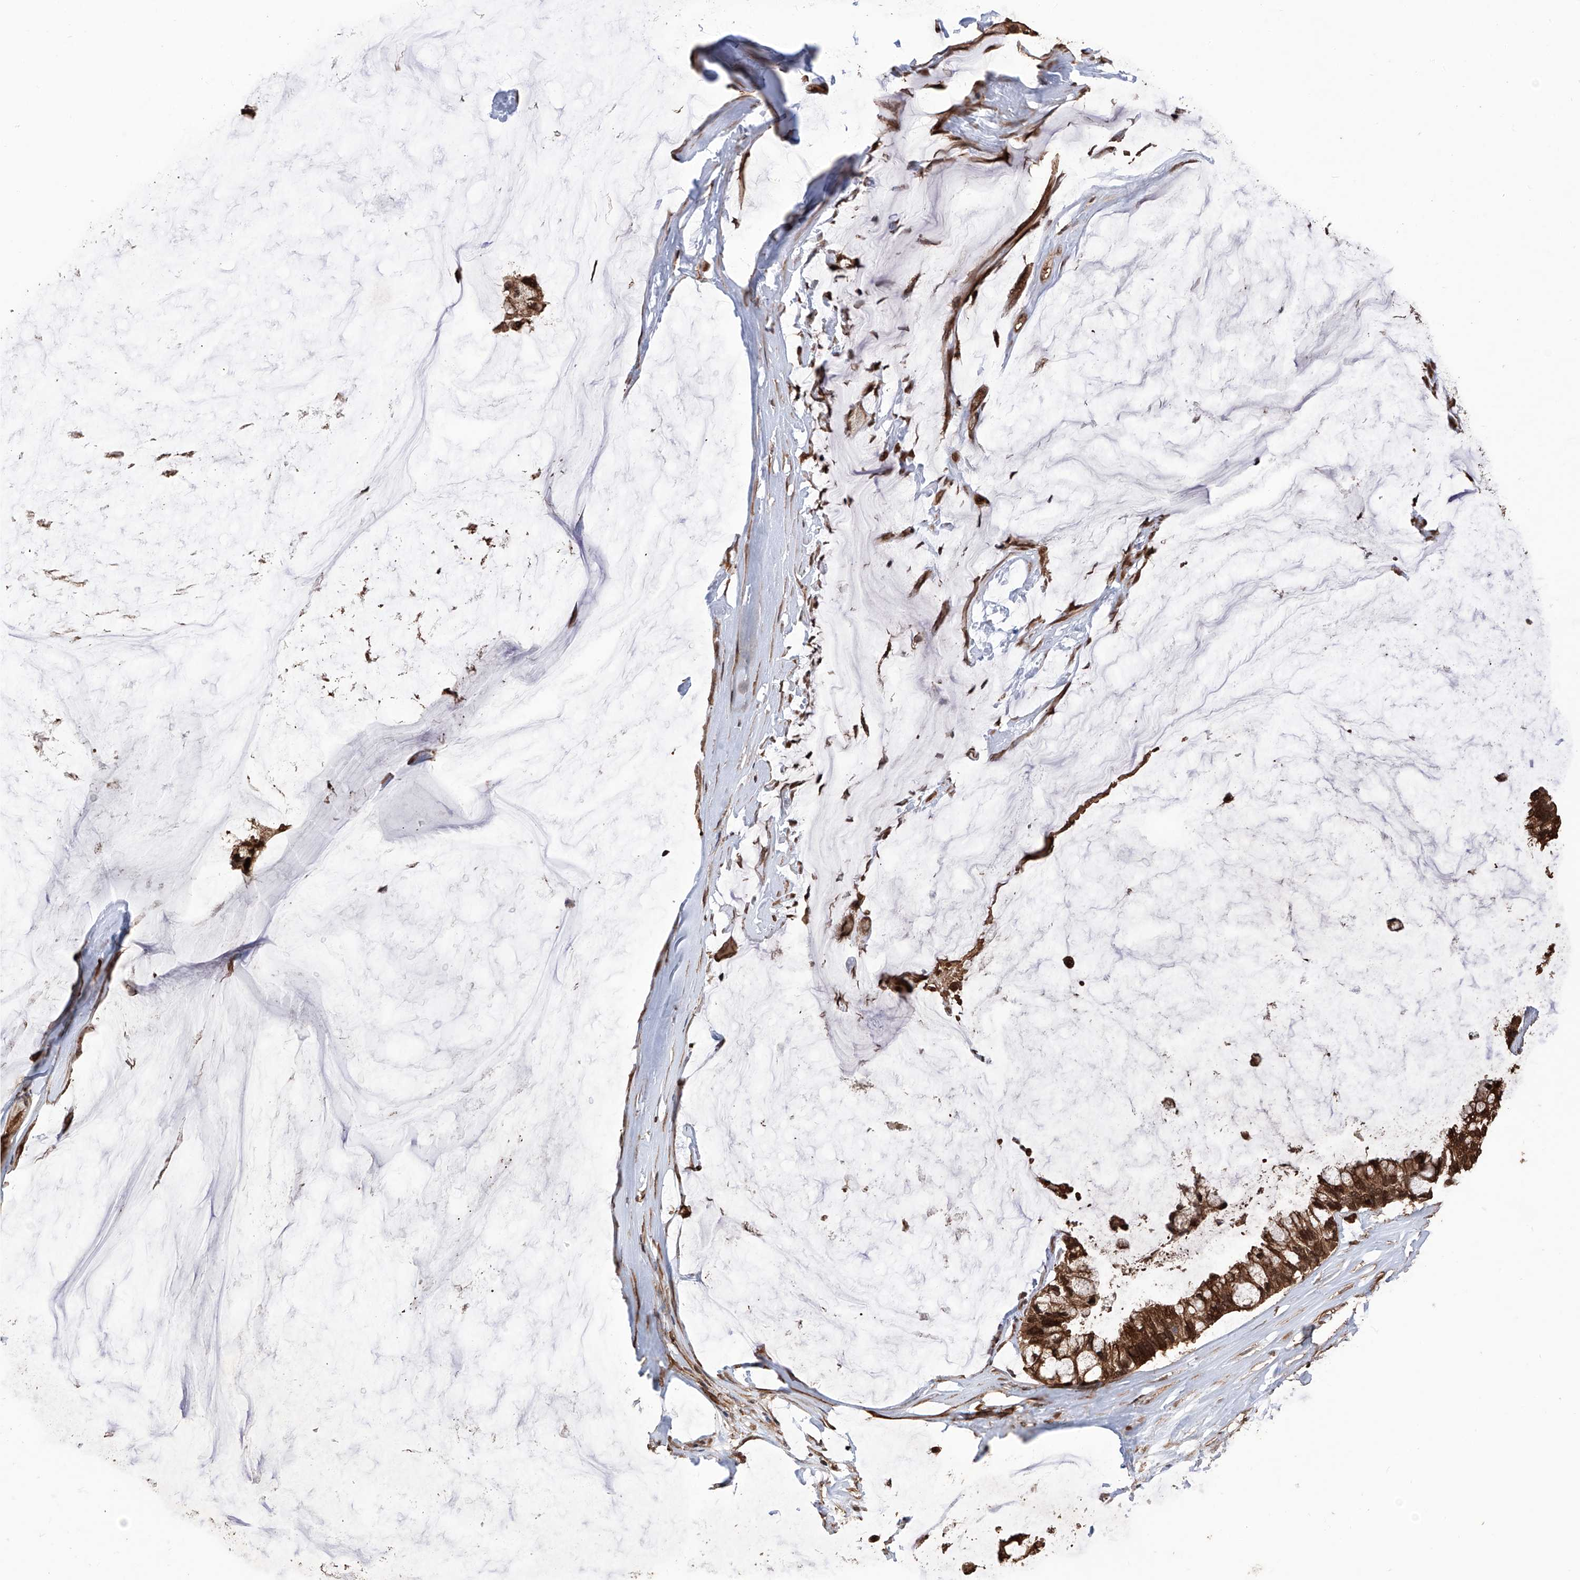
{"staining": {"intensity": "strong", "quantity": ">75%", "location": "cytoplasmic/membranous,nuclear"}, "tissue": "ovarian cancer", "cell_type": "Tumor cells", "image_type": "cancer", "snomed": [{"axis": "morphology", "description": "Cystadenocarcinoma, mucinous, NOS"}, {"axis": "topography", "description": "Ovary"}], "caption": "High-magnification brightfield microscopy of ovarian mucinous cystadenocarcinoma stained with DAB (3,3'-diaminobenzidine) (brown) and counterstained with hematoxylin (blue). tumor cells exhibit strong cytoplasmic/membranous and nuclear staining is appreciated in approximately>75% of cells.", "gene": "LYSMD4", "patient": {"sex": "female", "age": 39}}